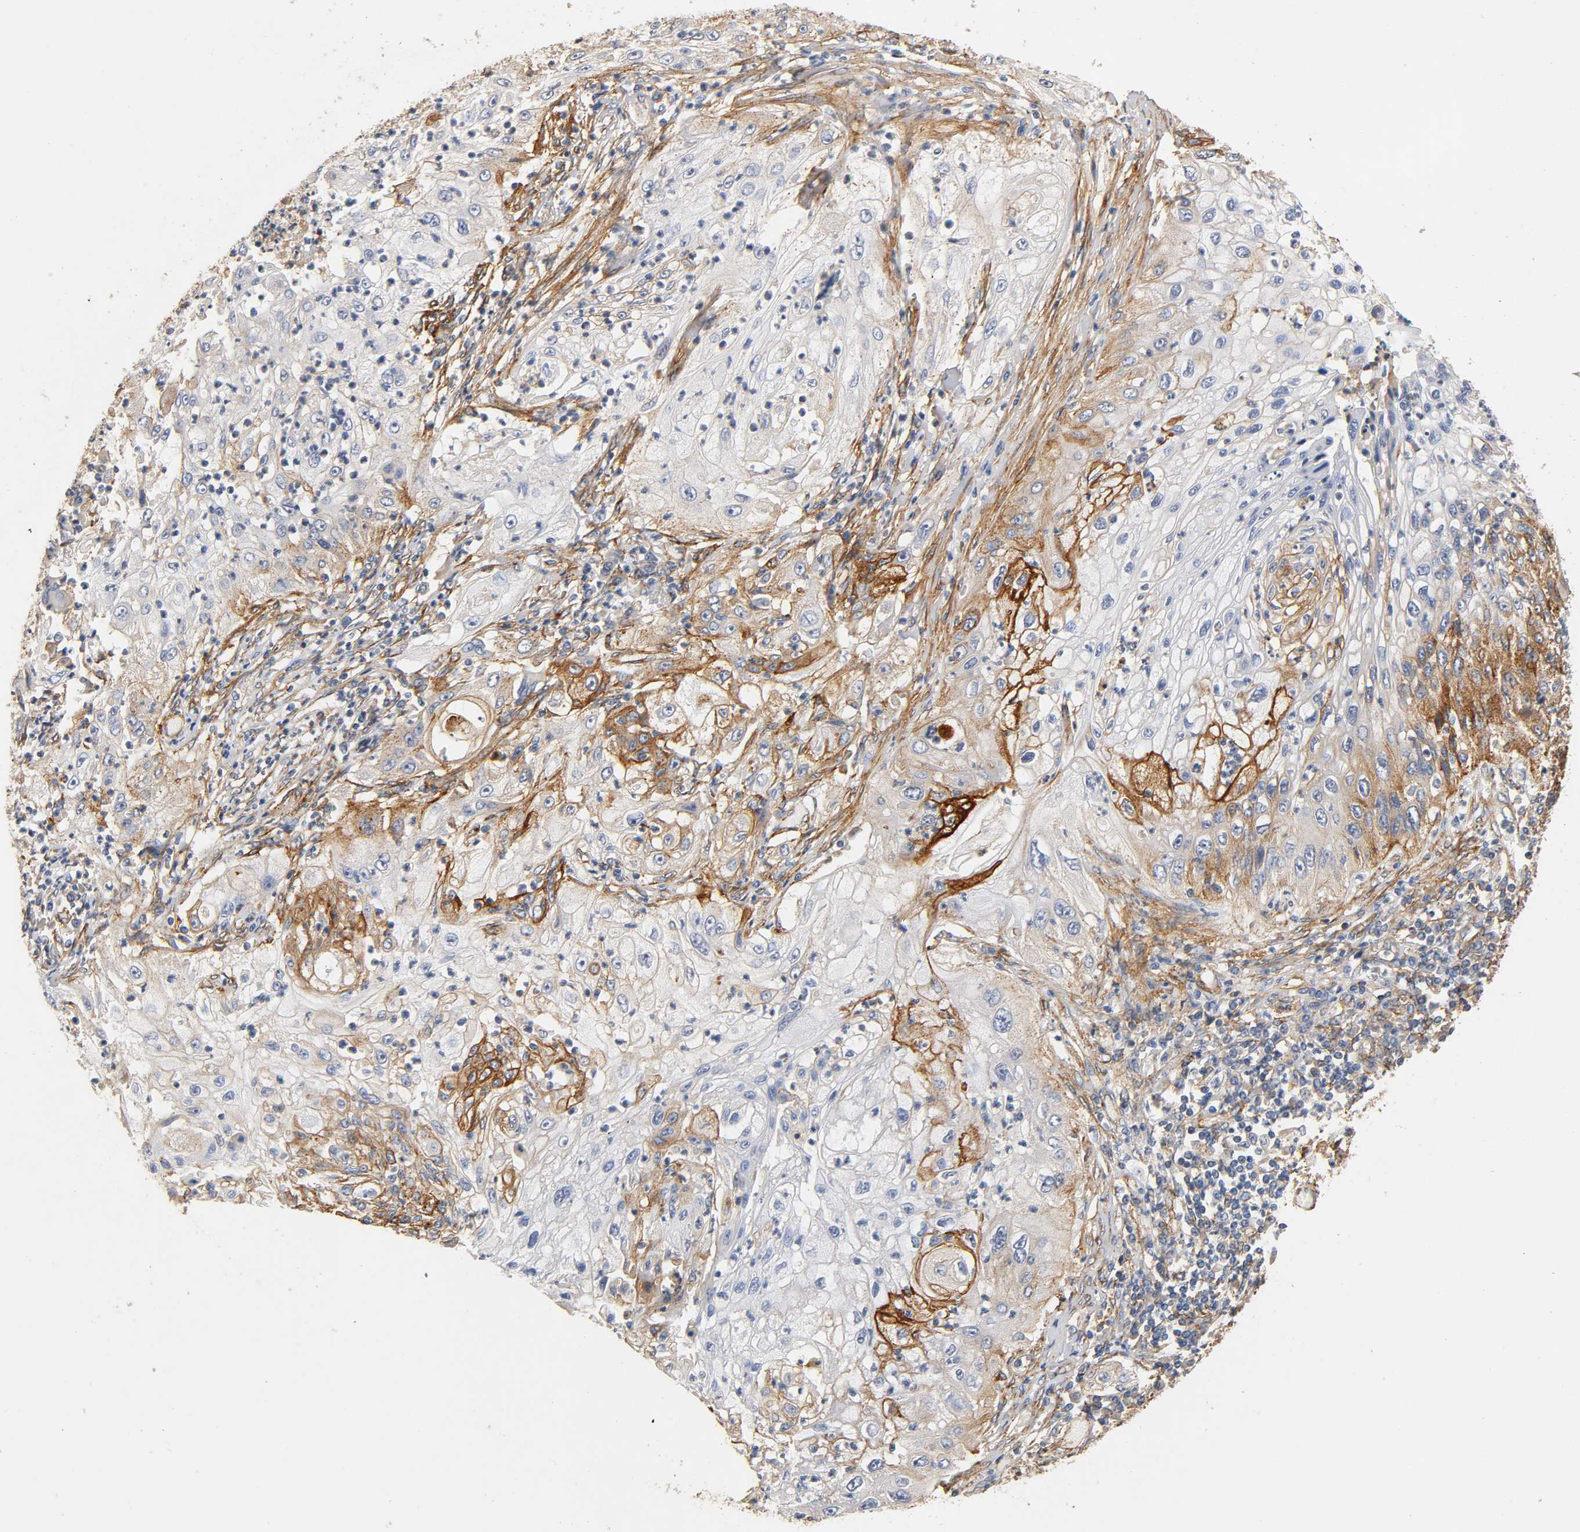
{"staining": {"intensity": "weak", "quantity": "<25%", "location": "cytoplasmic/membranous"}, "tissue": "lung cancer", "cell_type": "Tumor cells", "image_type": "cancer", "snomed": [{"axis": "morphology", "description": "Inflammation, NOS"}, {"axis": "morphology", "description": "Squamous cell carcinoma, NOS"}, {"axis": "topography", "description": "Lymph node"}, {"axis": "topography", "description": "Soft tissue"}, {"axis": "topography", "description": "Lung"}], "caption": "A high-resolution image shows immunohistochemistry (IHC) staining of squamous cell carcinoma (lung), which demonstrates no significant staining in tumor cells.", "gene": "IFITM3", "patient": {"sex": "male", "age": 66}}